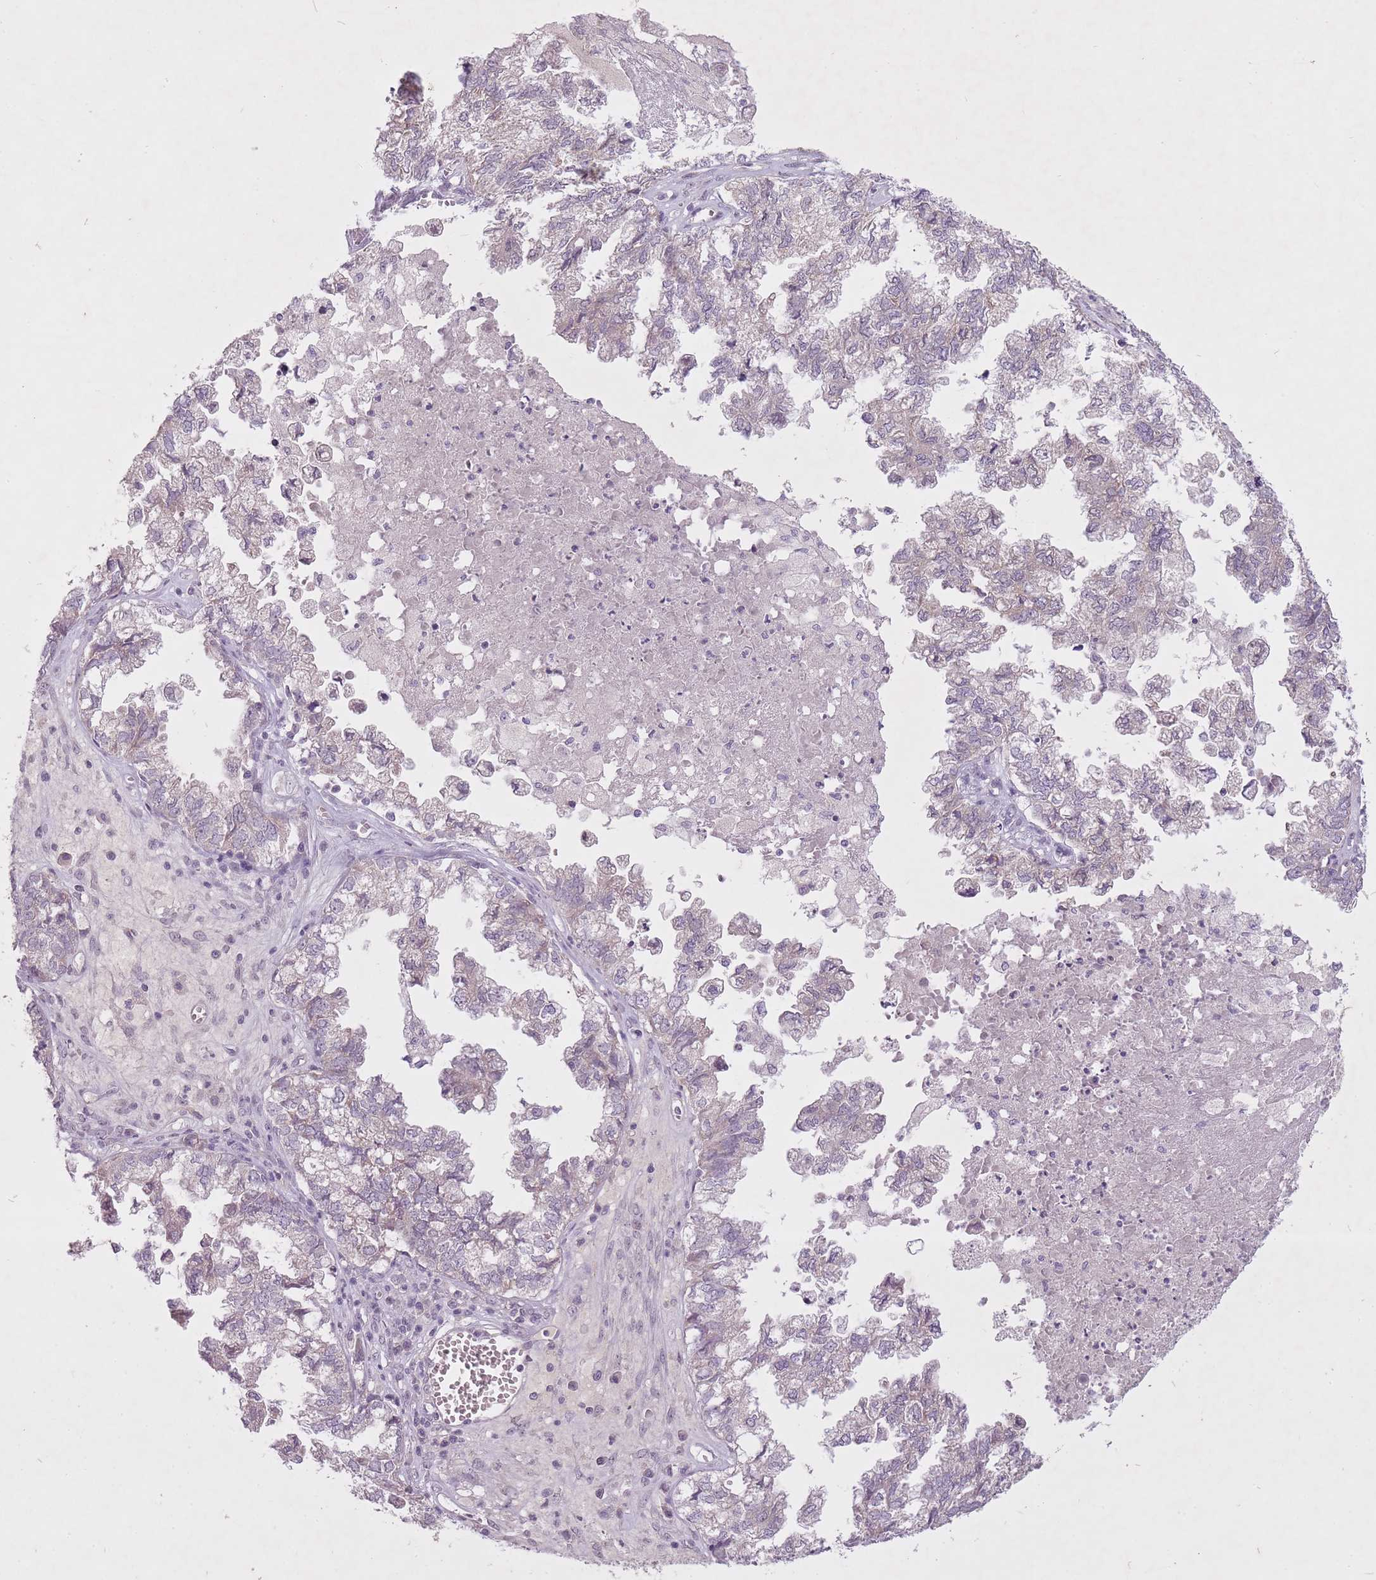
{"staining": {"intensity": "negative", "quantity": "none", "location": "none"}, "tissue": "ovarian cancer", "cell_type": "Tumor cells", "image_type": "cancer", "snomed": [{"axis": "morphology", "description": "Cystadenocarcinoma, mucinous, NOS"}, {"axis": "topography", "description": "Ovary"}], "caption": "Immunohistochemistry histopathology image of neoplastic tissue: human ovarian cancer (mucinous cystadenocarcinoma) stained with DAB (3,3'-diaminobenzidine) shows no significant protein expression in tumor cells.", "gene": "FAM43B", "patient": {"sex": "female", "age": 72}}